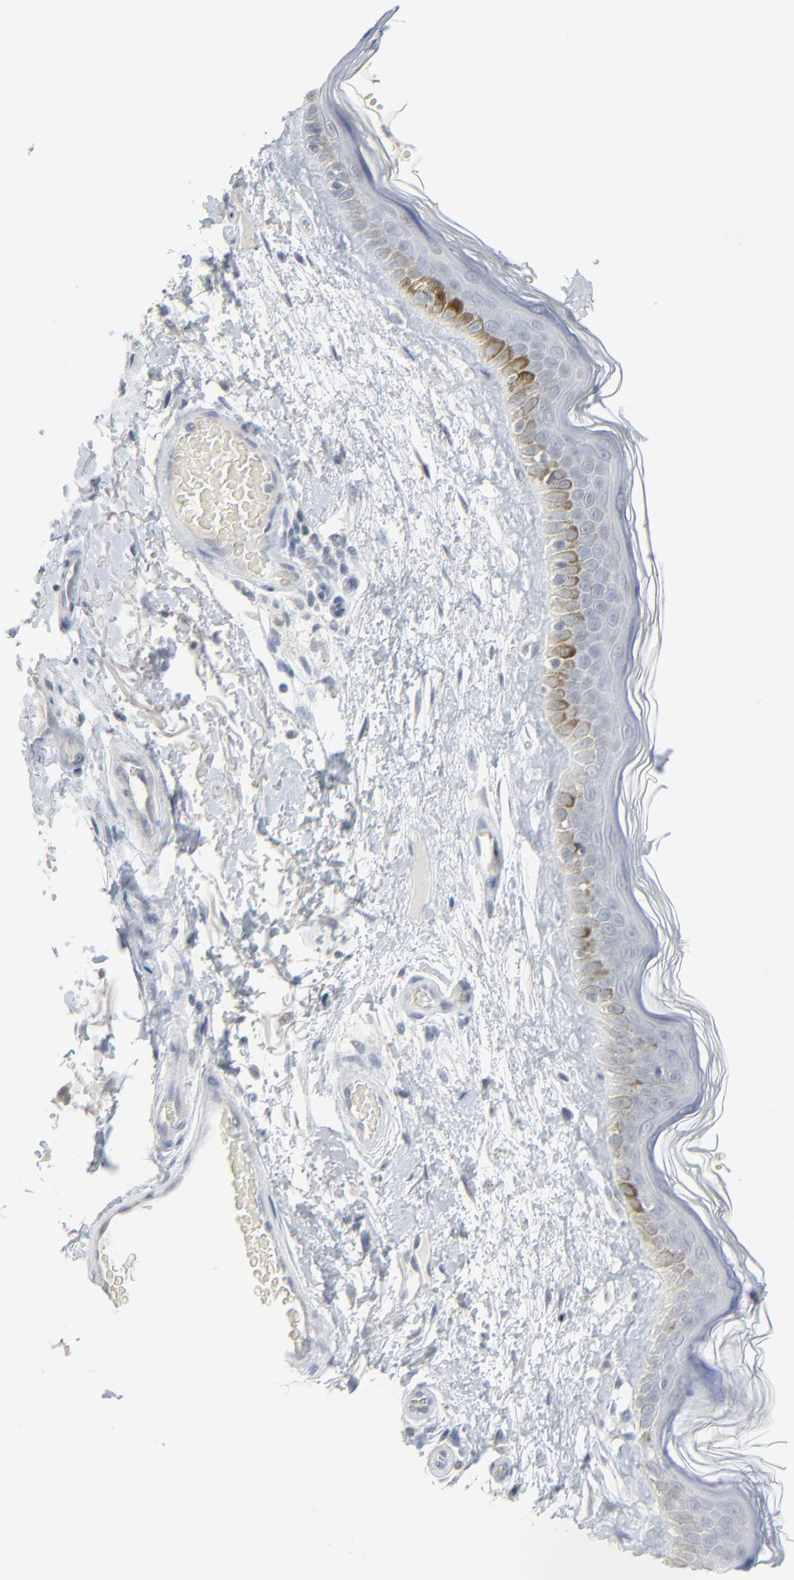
{"staining": {"intensity": "negative", "quantity": "none", "location": "none"}, "tissue": "skin", "cell_type": "Fibroblasts", "image_type": "normal", "snomed": [{"axis": "morphology", "description": "Normal tissue, NOS"}, {"axis": "topography", "description": "Skin"}], "caption": "Protein analysis of normal skin reveals no significant staining in fibroblasts. The staining is performed using DAB (3,3'-diaminobenzidine) brown chromogen with nuclei counter-stained in using hematoxylin.", "gene": "SAGE1", "patient": {"sex": "male", "age": 63}}